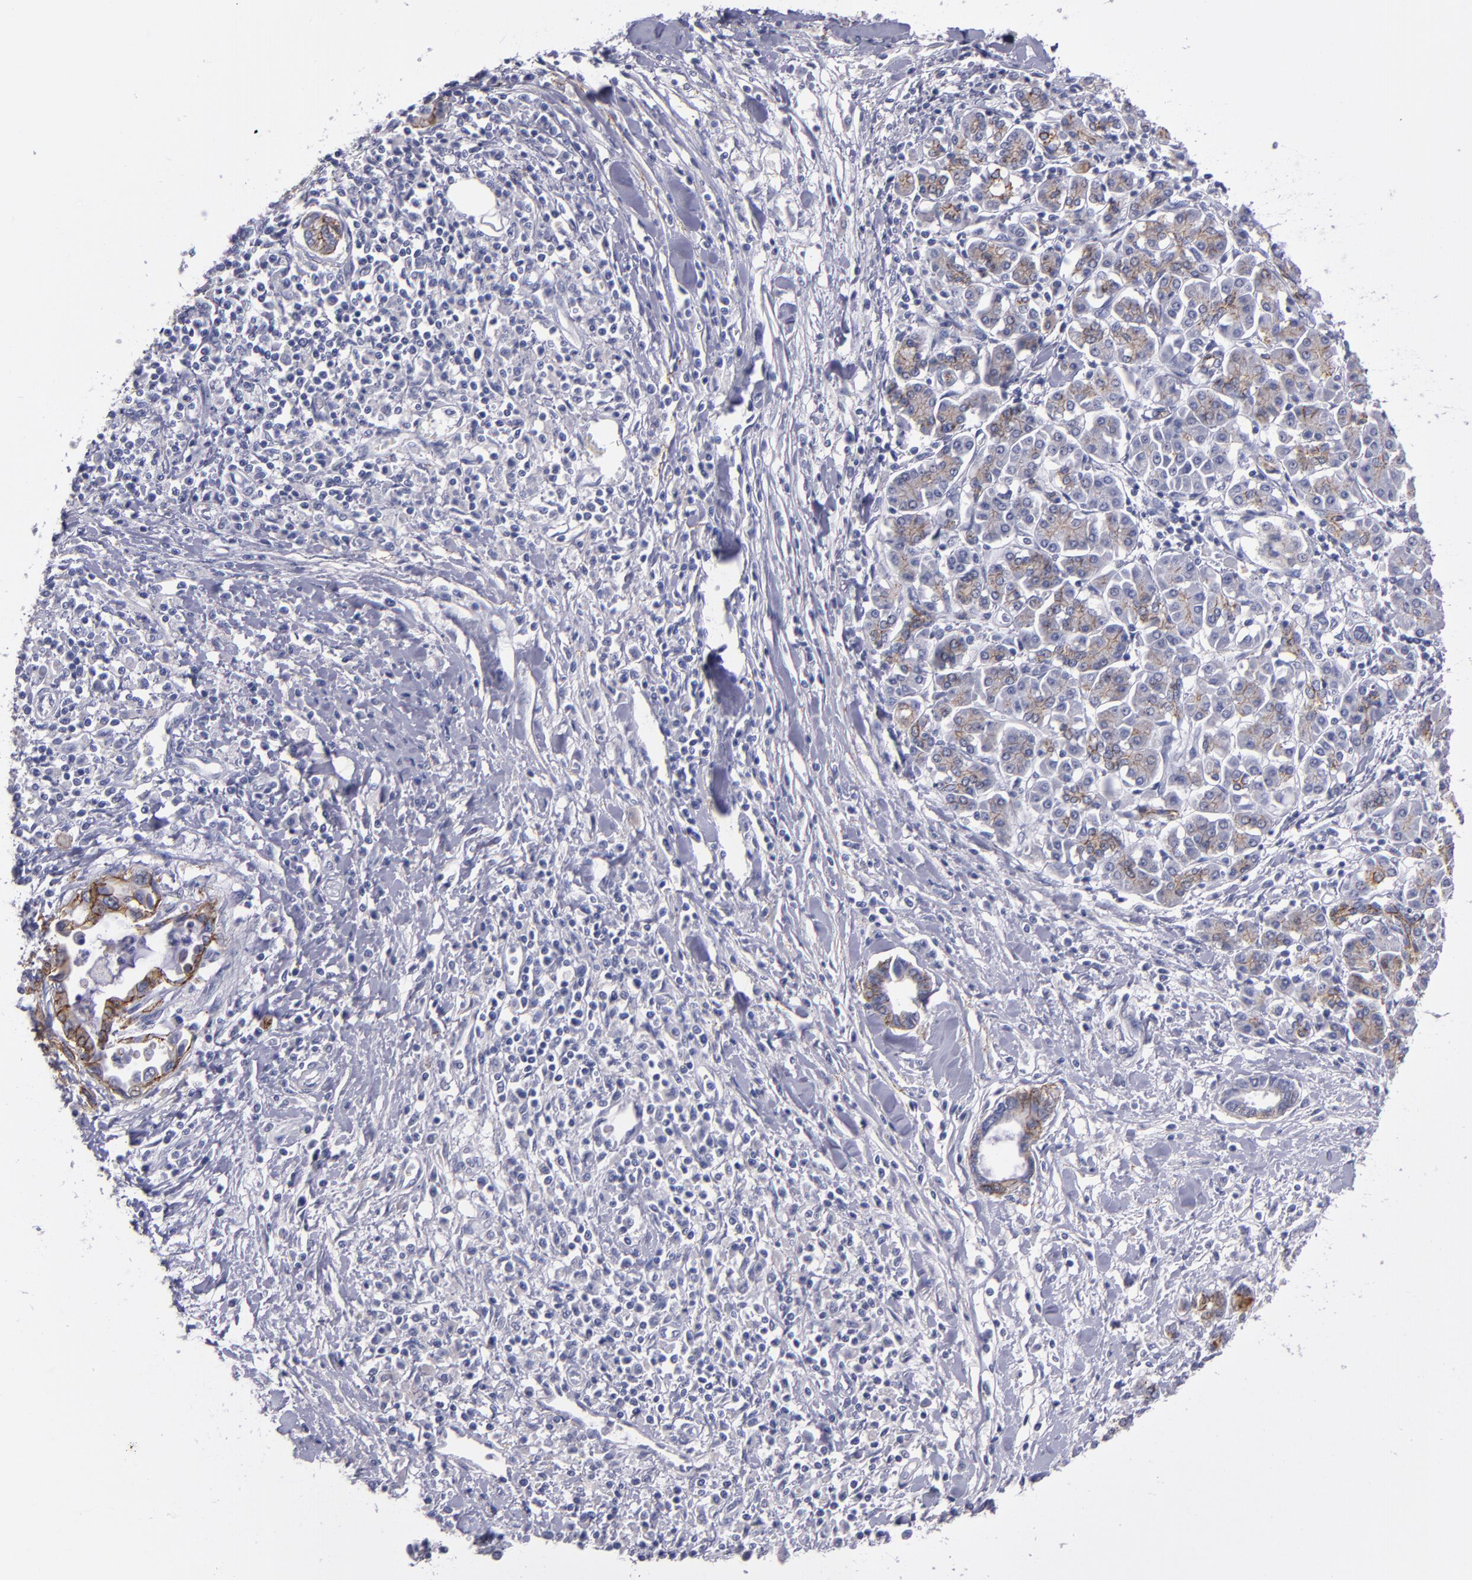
{"staining": {"intensity": "moderate", "quantity": ">75%", "location": "cytoplasmic/membranous"}, "tissue": "pancreatic cancer", "cell_type": "Tumor cells", "image_type": "cancer", "snomed": [{"axis": "morphology", "description": "Adenocarcinoma, NOS"}, {"axis": "topography", "description": "Pancreas"}], "caption": "Immunohistochemical staining of pancreatic cancer displays medium levels of moderate cytoplasmic/membranous staining in approximately >75% of tumor cells. The protein of interest is shown in brown color, while the nuclei are stained blue.", "gene": "CDH3", "patient": {"sex": "female", "age": 57}}